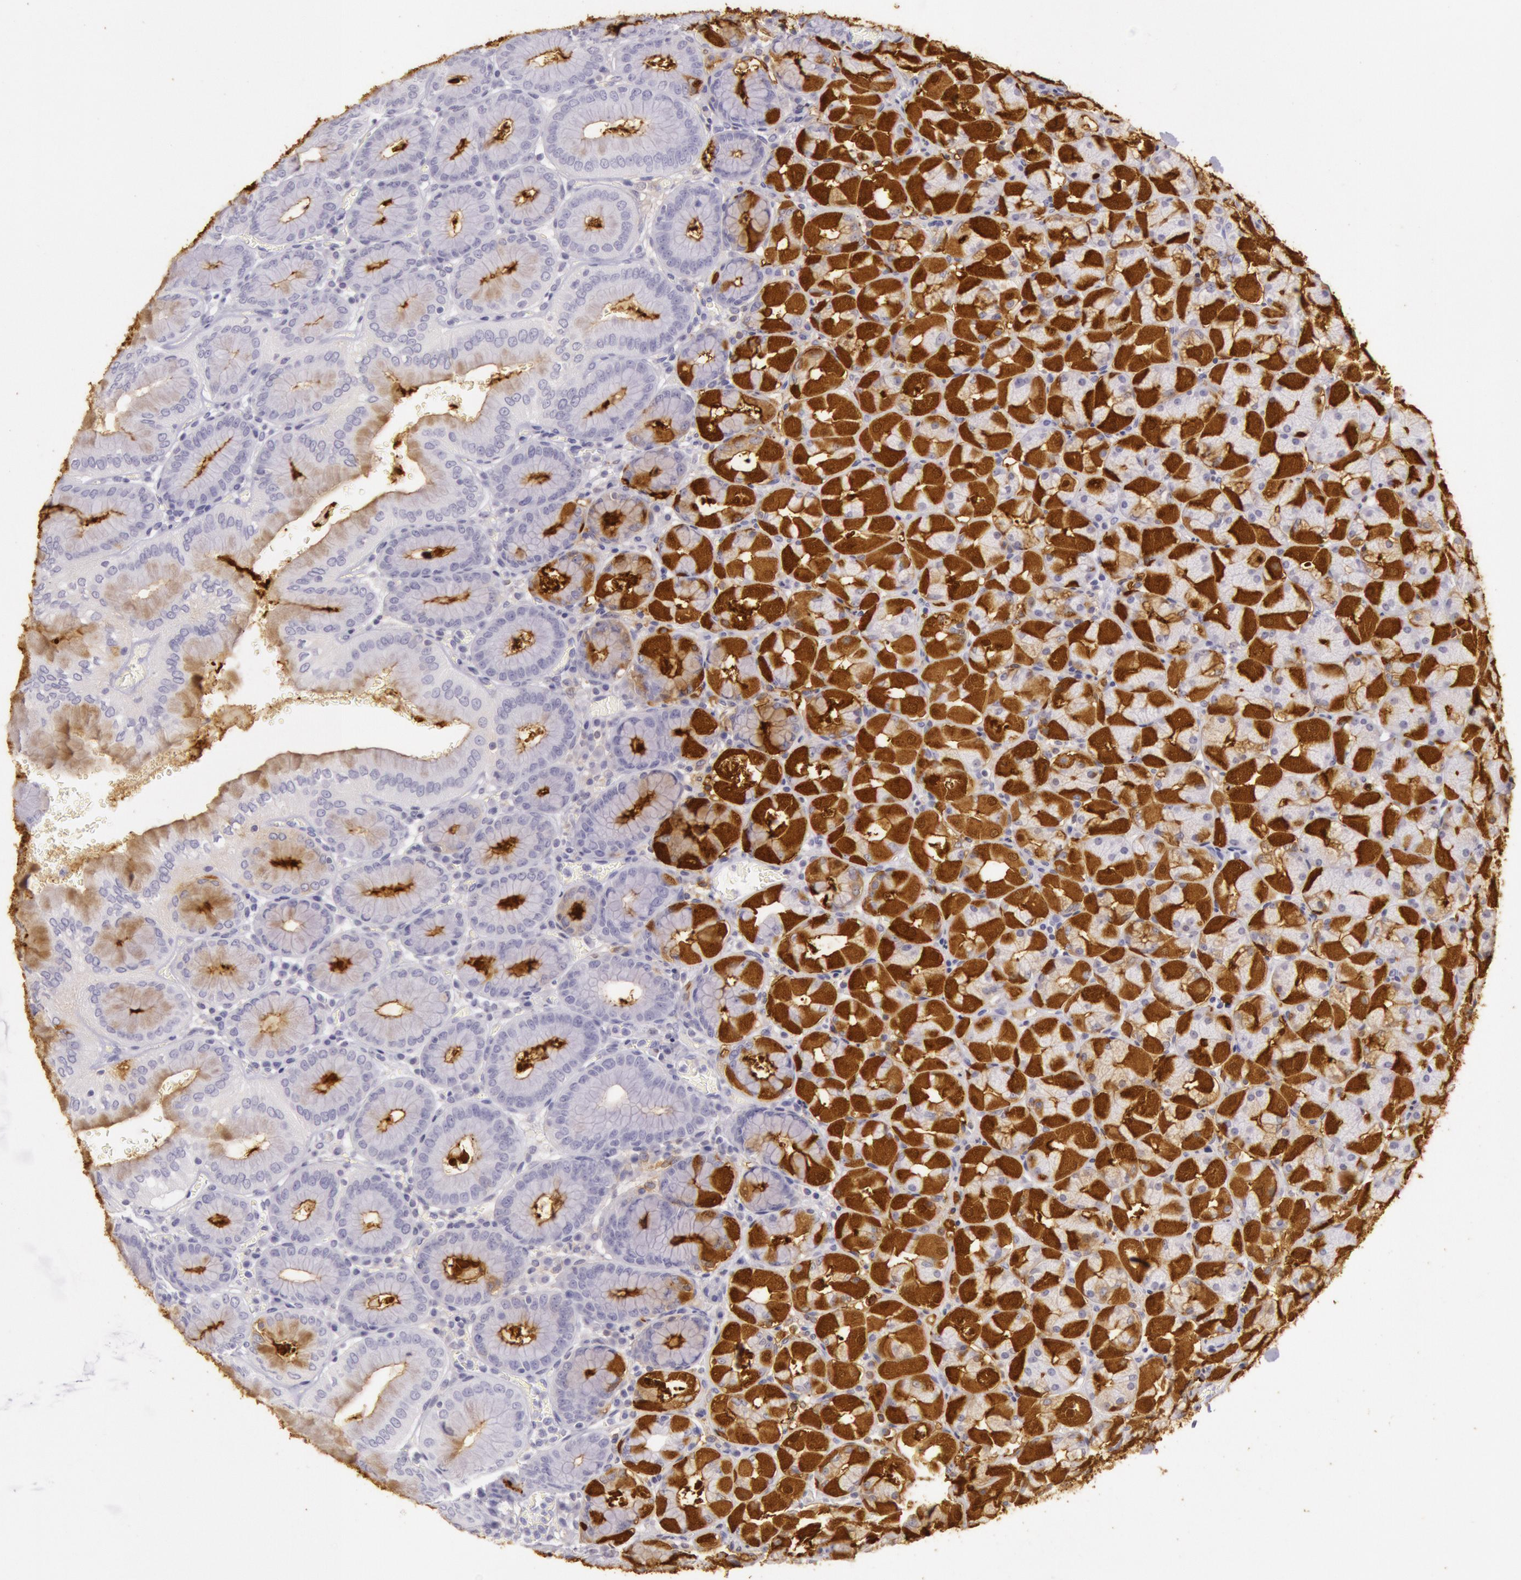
{"staining": {"intensity": "strong", "quantity": "25%-75%", "location": "cytoplasmic/membranous"}, "tissue": "stomach", "cell_type": "Glandular cells", "image_type": "normal", "snomed": [{"axis": "morphology", "description": "Normal tissue, NOS"}, {"axis": "topography", "description": "Stomach, upper"}, {"axis": "topography", "description": "Stomach"}], "caption": "Stomach stained with a protein marker shows strong staining in glandular cells.", "gene": "CKB", "patient": {"sex": "male", "age": 76}}